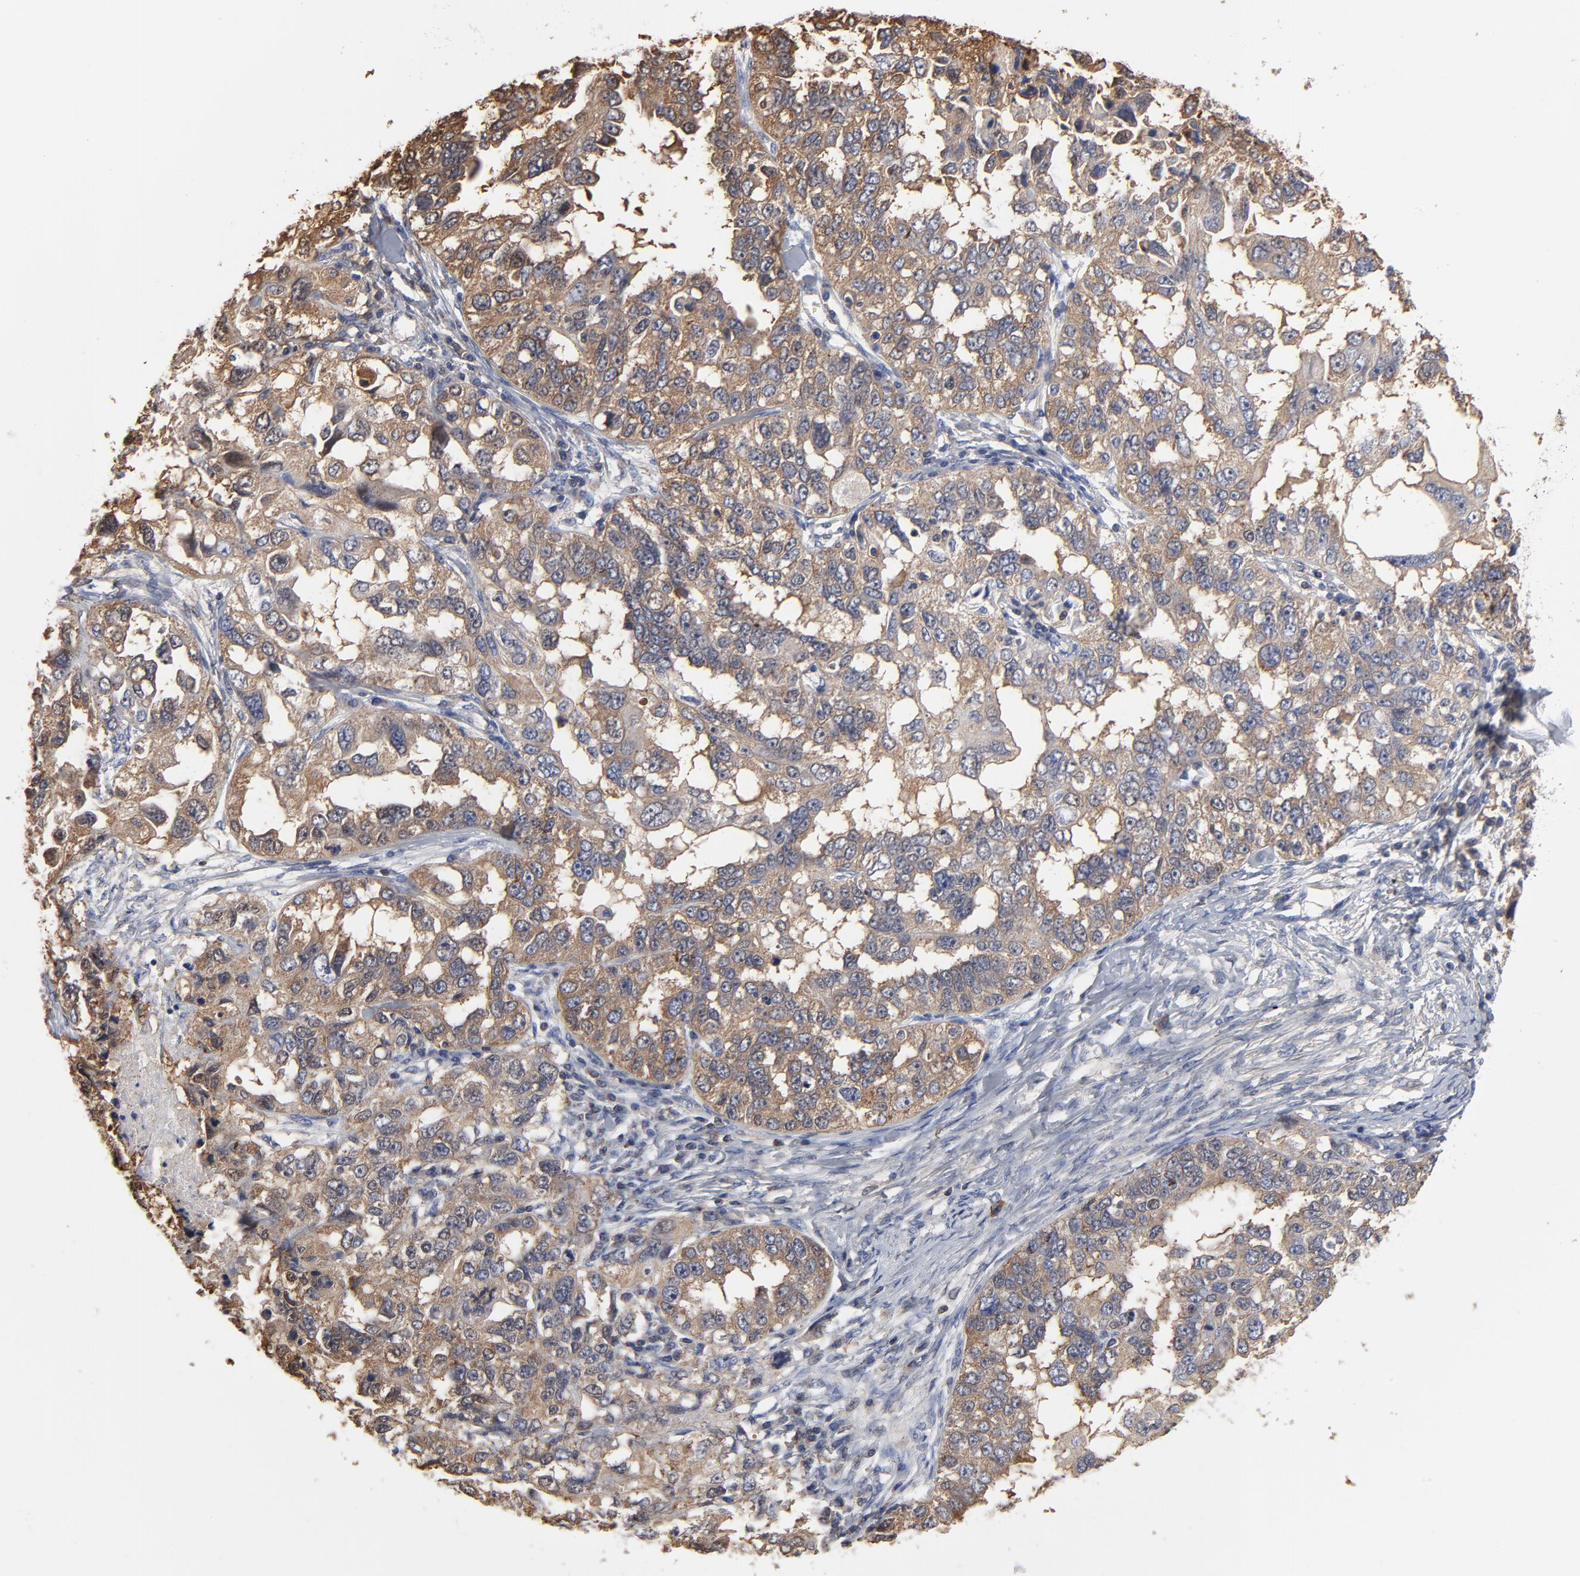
{"staining": {"intensity": "moderate", "quantity": ">75%", "location": "cytoplasmic/membranous"}, "tissue": "ovarian cancer", "cell_type": "Tumor cells", "image_type": "cancer", "snomed": [{"axis": "morphology", "description": "Cystadenocarcinoma, serous, NOS"}, {"axis": "topography", "description": "Ovary"}], "caption": "Ovarian cancer (serous cystadenocarcinoma) stained with immunohistochemistry exhibits moderate cytoplasmic/membranous expression in approximately >75% of tumor cells.", "gene": "ACTA2", "patient": {"sex": "female", "age": 82}}